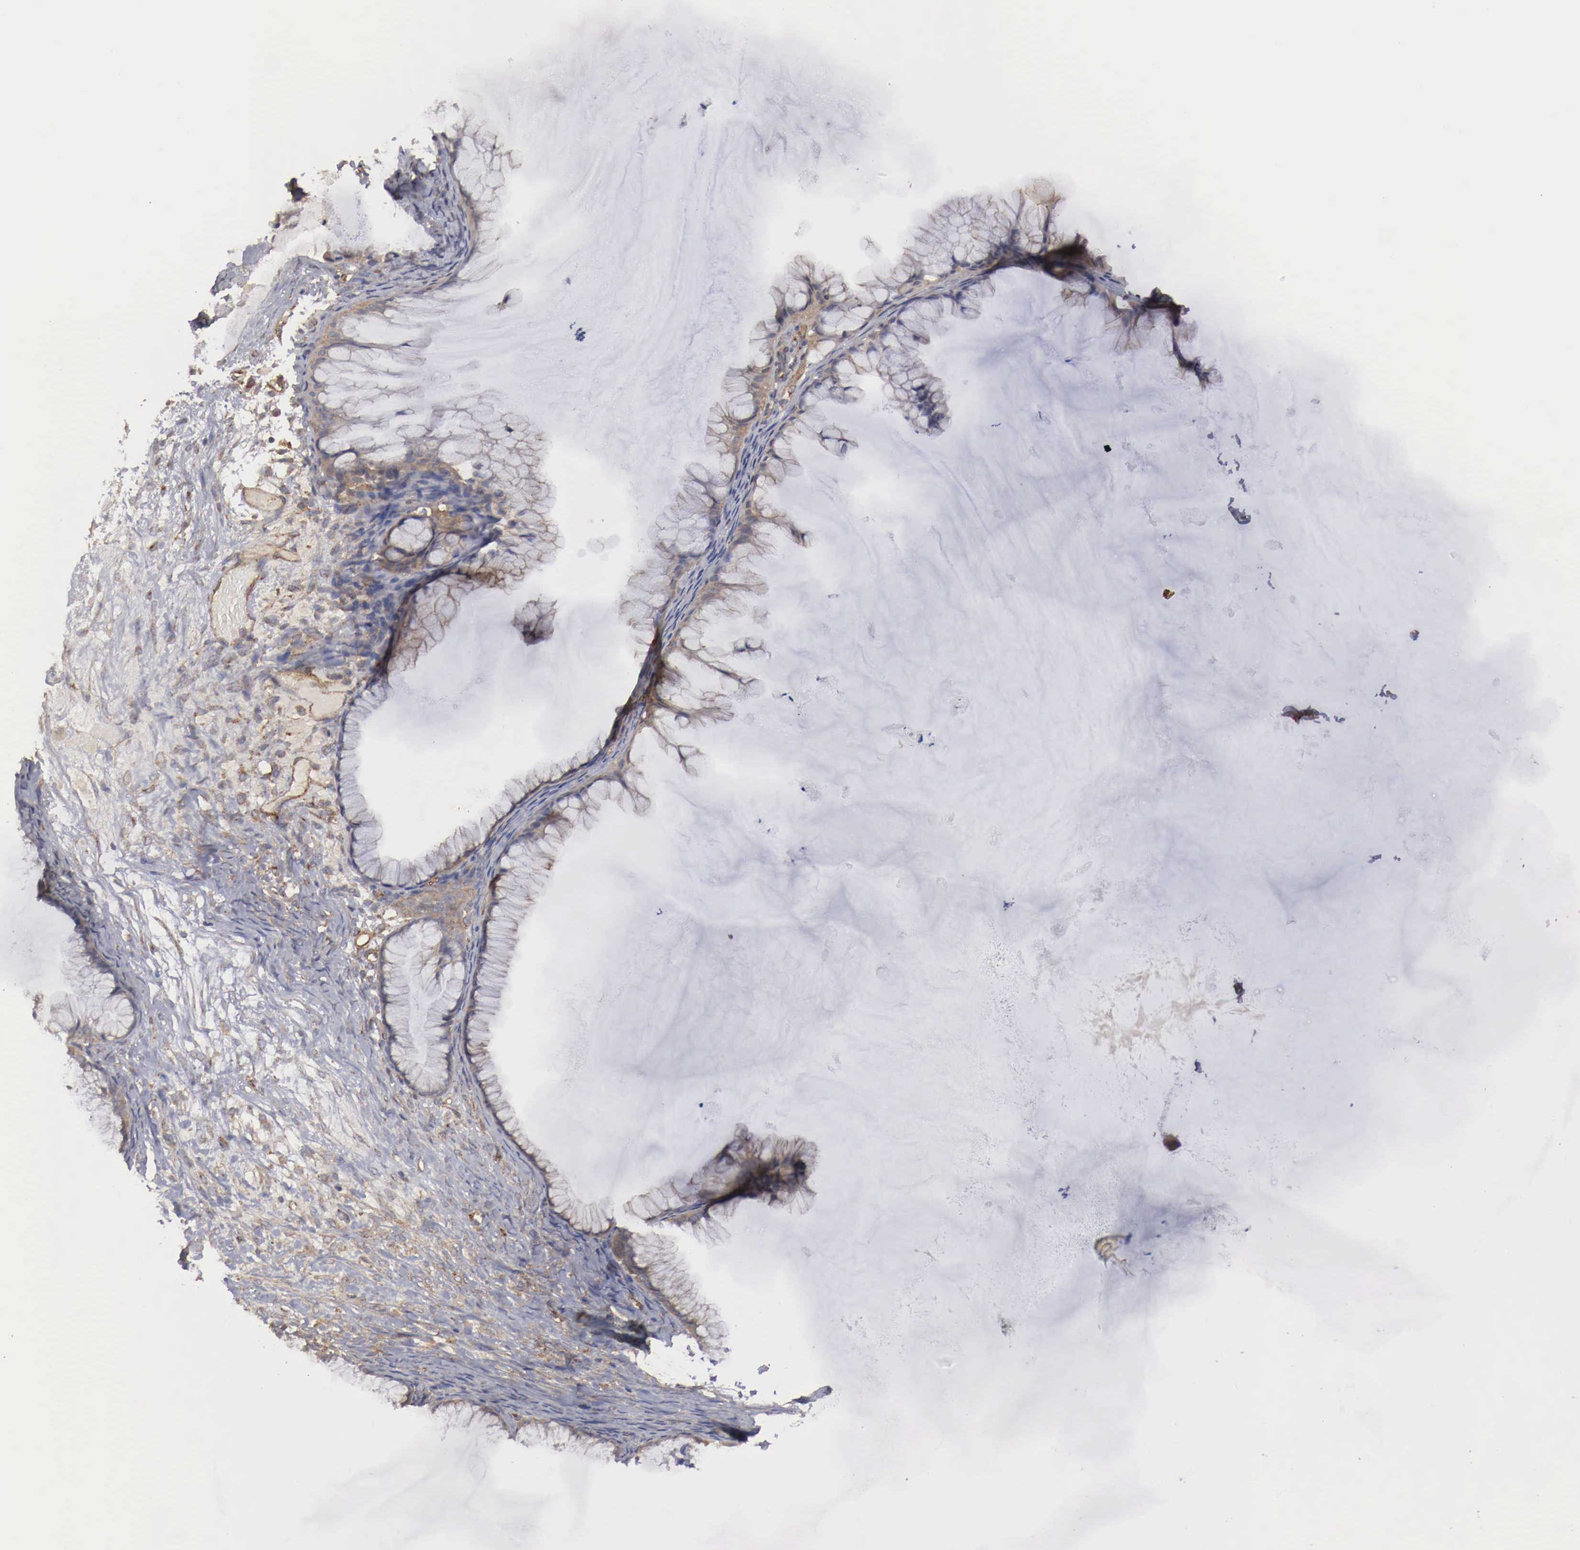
{"staining": {"intensity": "negative", "quantity": "none", "location": "none"}, "tissue": "ovarian cancer", "cell_type": "Tumor cells", "image_type": "cancer", "snomed": [{"axis": "morphology", "description": "Cystadenocarcinoma, mucinous, NOS"}, {"axis": "topography", "description": "Ovary"}], "caption": "This is an immunohistochemistry (IHC) image of ovarian mucinous cystadenocarcinoma. There is no staining in tumor cells.", "gene": "ARMCX4", "patient": {"sex": "female", "age": 41}}